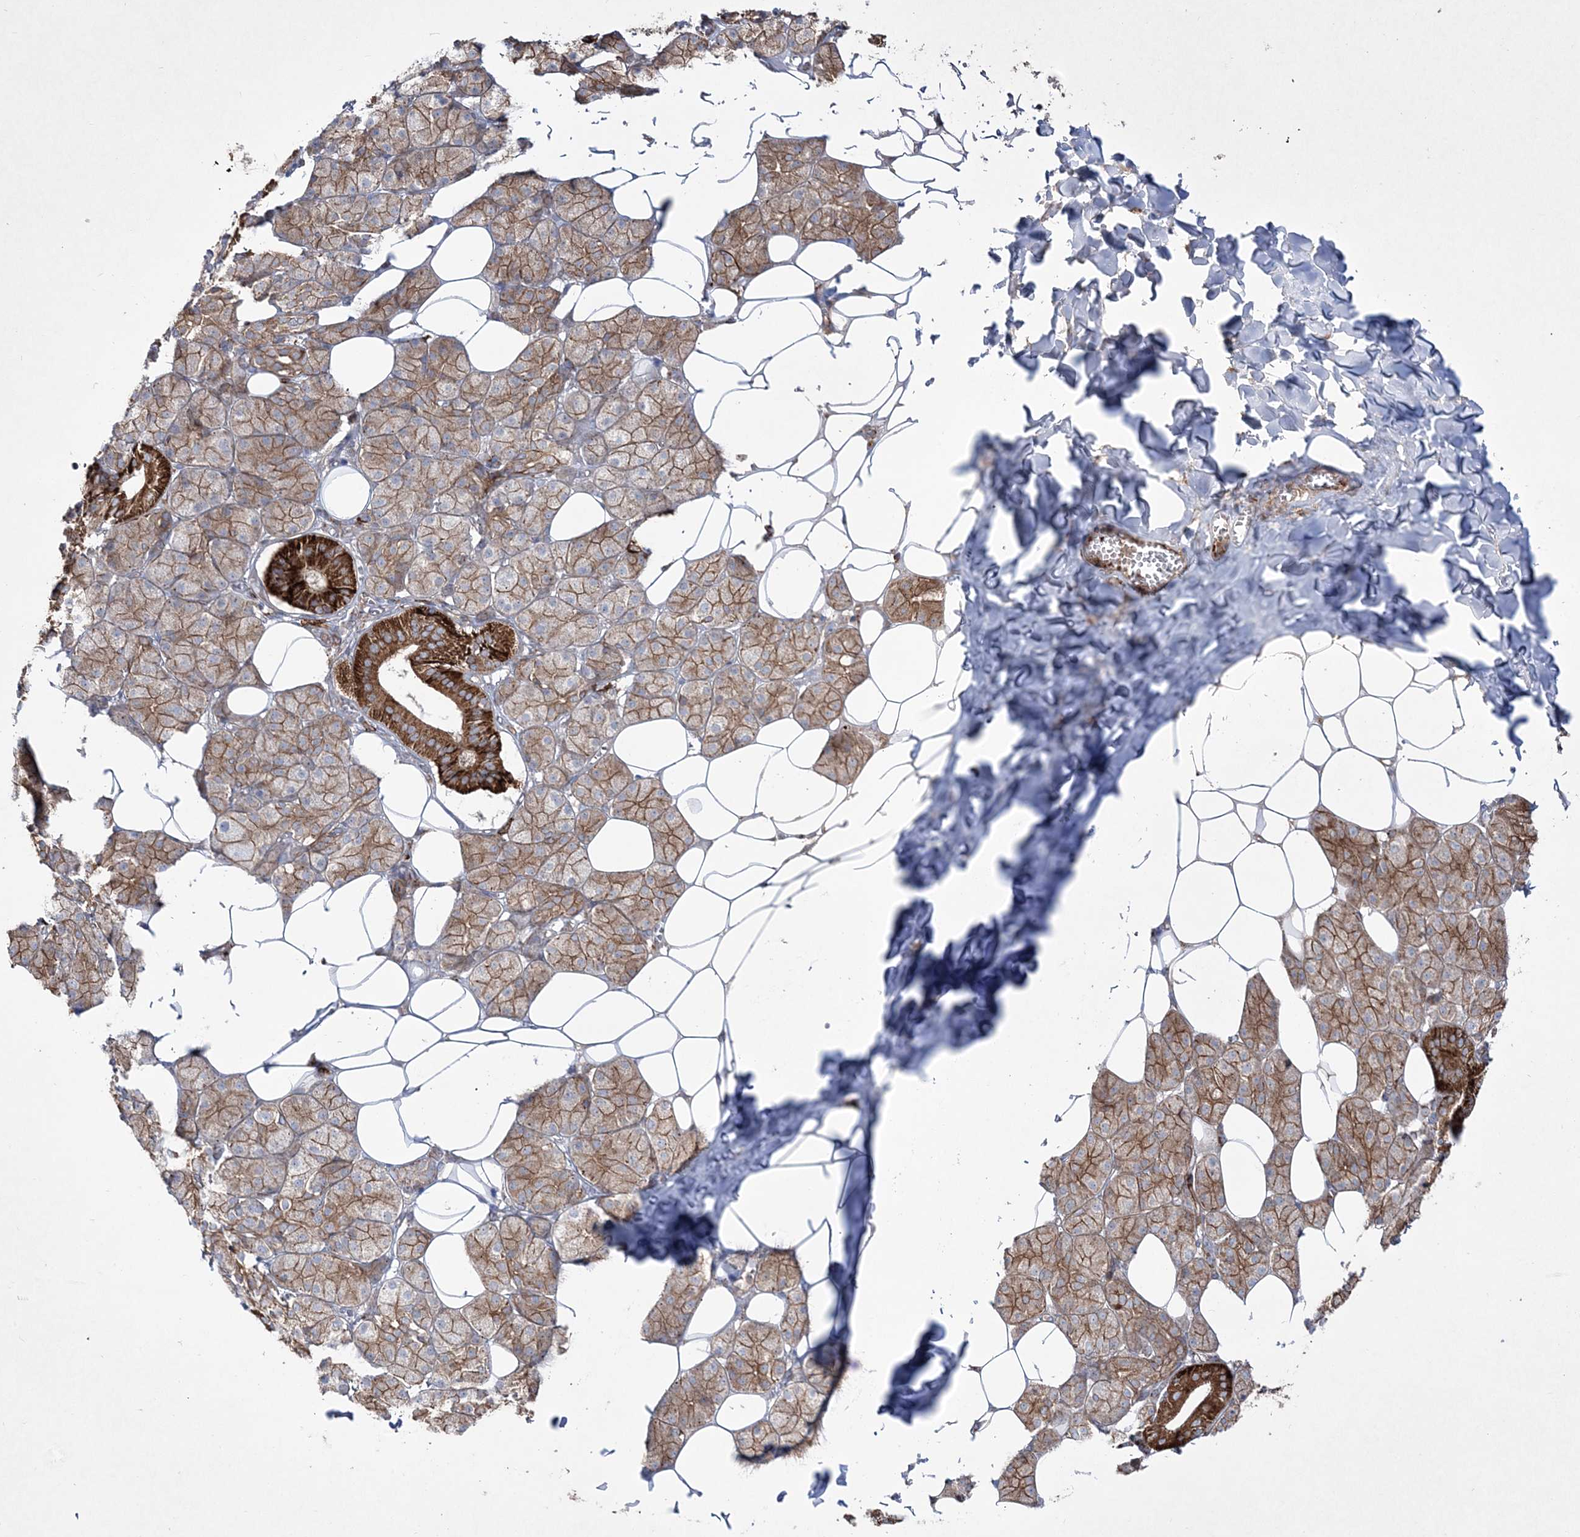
{"staining": {"intensity": "strong", "quantity": "<25%", "location": "cytoplasmic/membranous"}, "tissue": "salivary gland", "cell_type": "Glandular cells", "image_type": "normal", "snomed": [{"axis": "morphology", "description": "Normal tissue, NOS"}, {"axis": "topography", "description": "Salivary gland"}], "caption": "This is a photomicrograph of IHC staining of unremarkable salivary gland, which shows strong positivity in the cytoplasmic/membranous of glandular cells.", "gene": "RICTOR", "patient": {"sex": "female", "age": 33}}